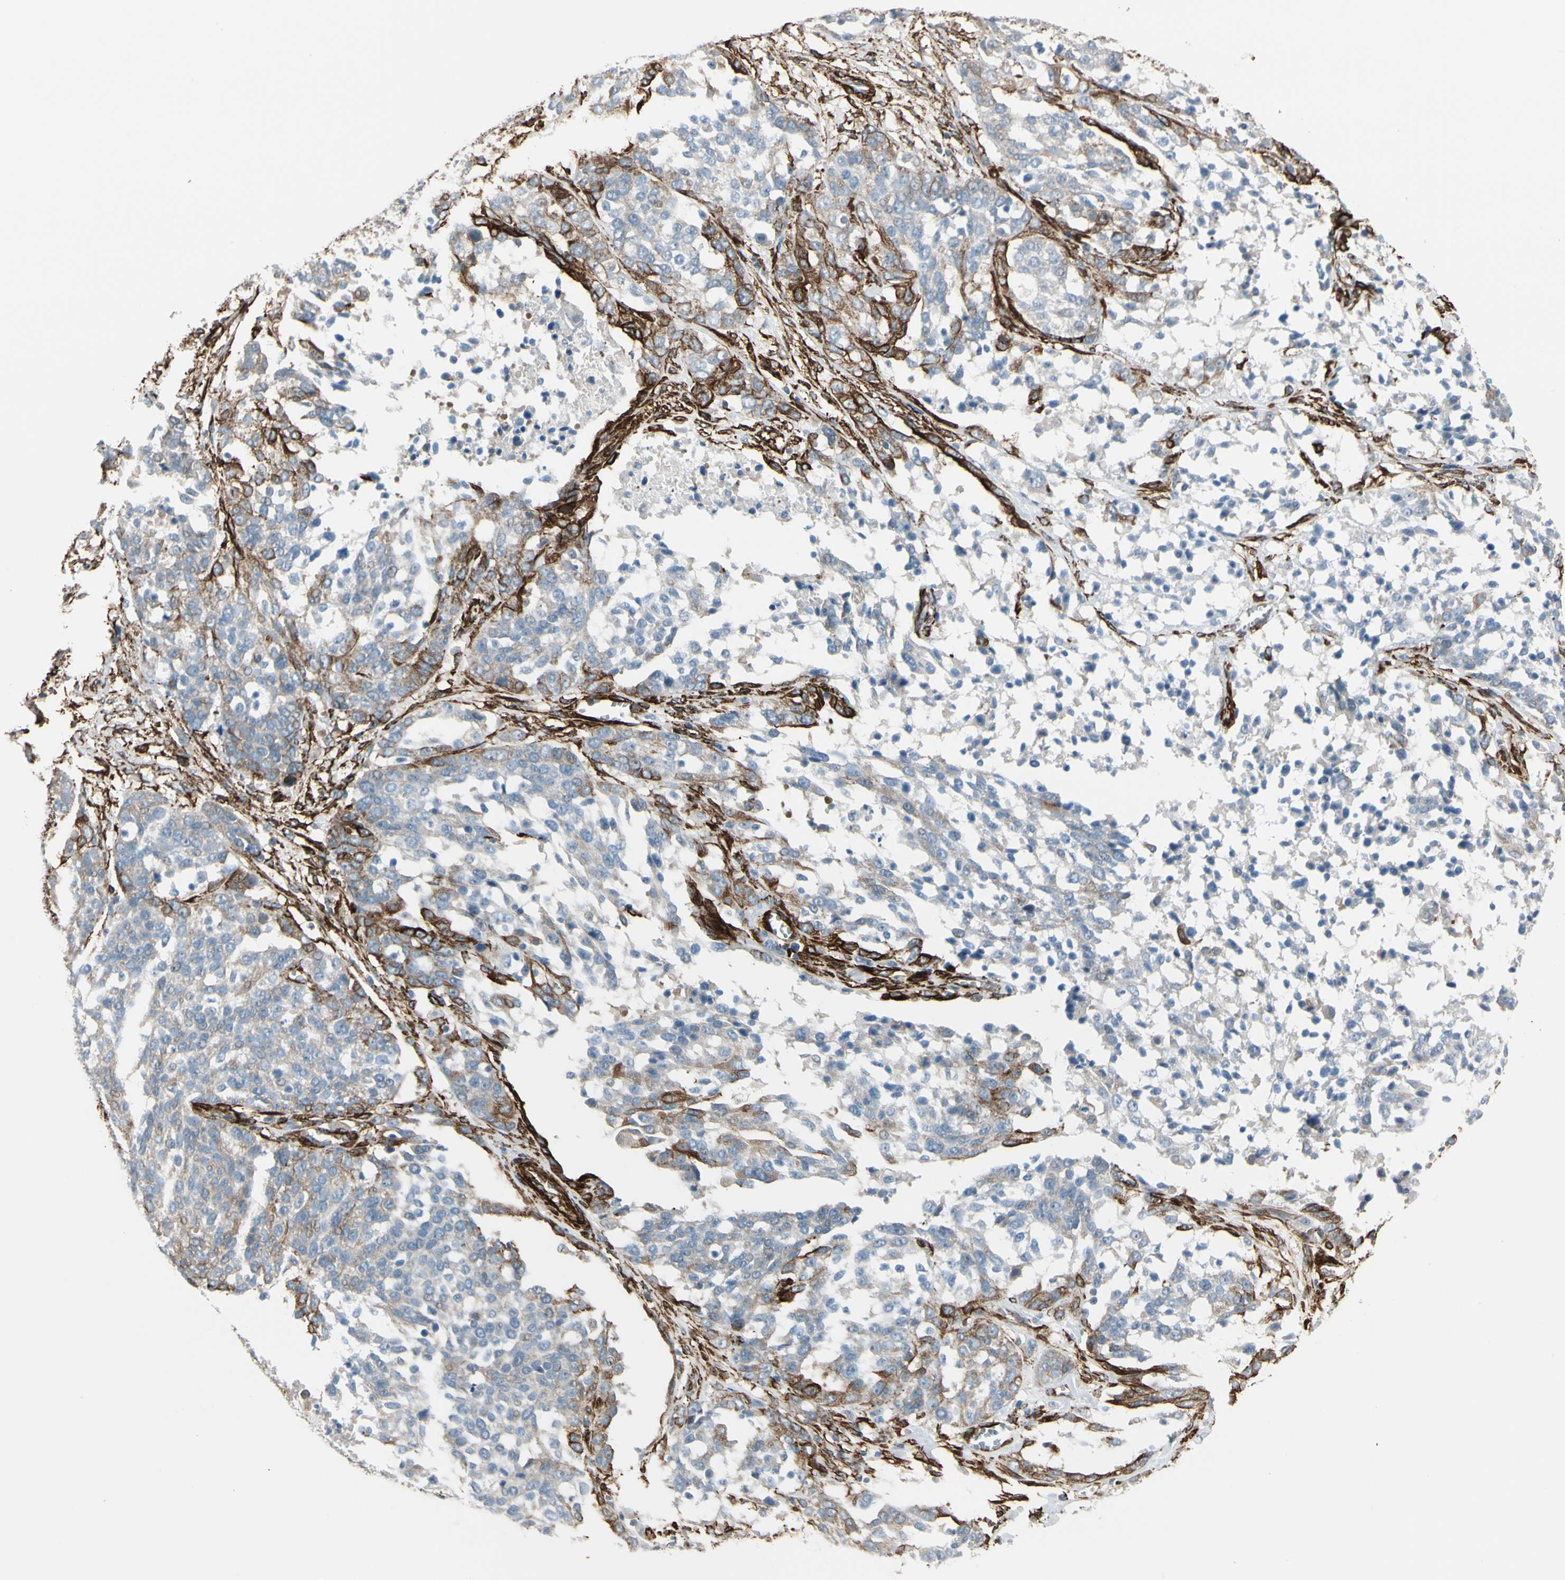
{"staining": {"intensity": "weak", "quantity": "25%-75%", "location": "cytoplasmic/membranous"}, "tissue": "ovarian cancer", "cell_type": "Tumor cells", "image_type": "cancer", "snomed": [{"axis": "morphology", "description": "Cystadenocarcinoma, serous, NOS"}, {"axis": "topography", "description": "Ovary"}], "caption": "Protein staining shows weak cytoplasmic/membranous staining in approximately 25%-75% of tumor cells in ovarian cancer (serous cystadenocarcinoma).", "gene": "CALD1", "patient": {"sex": "female", "age": 44}}